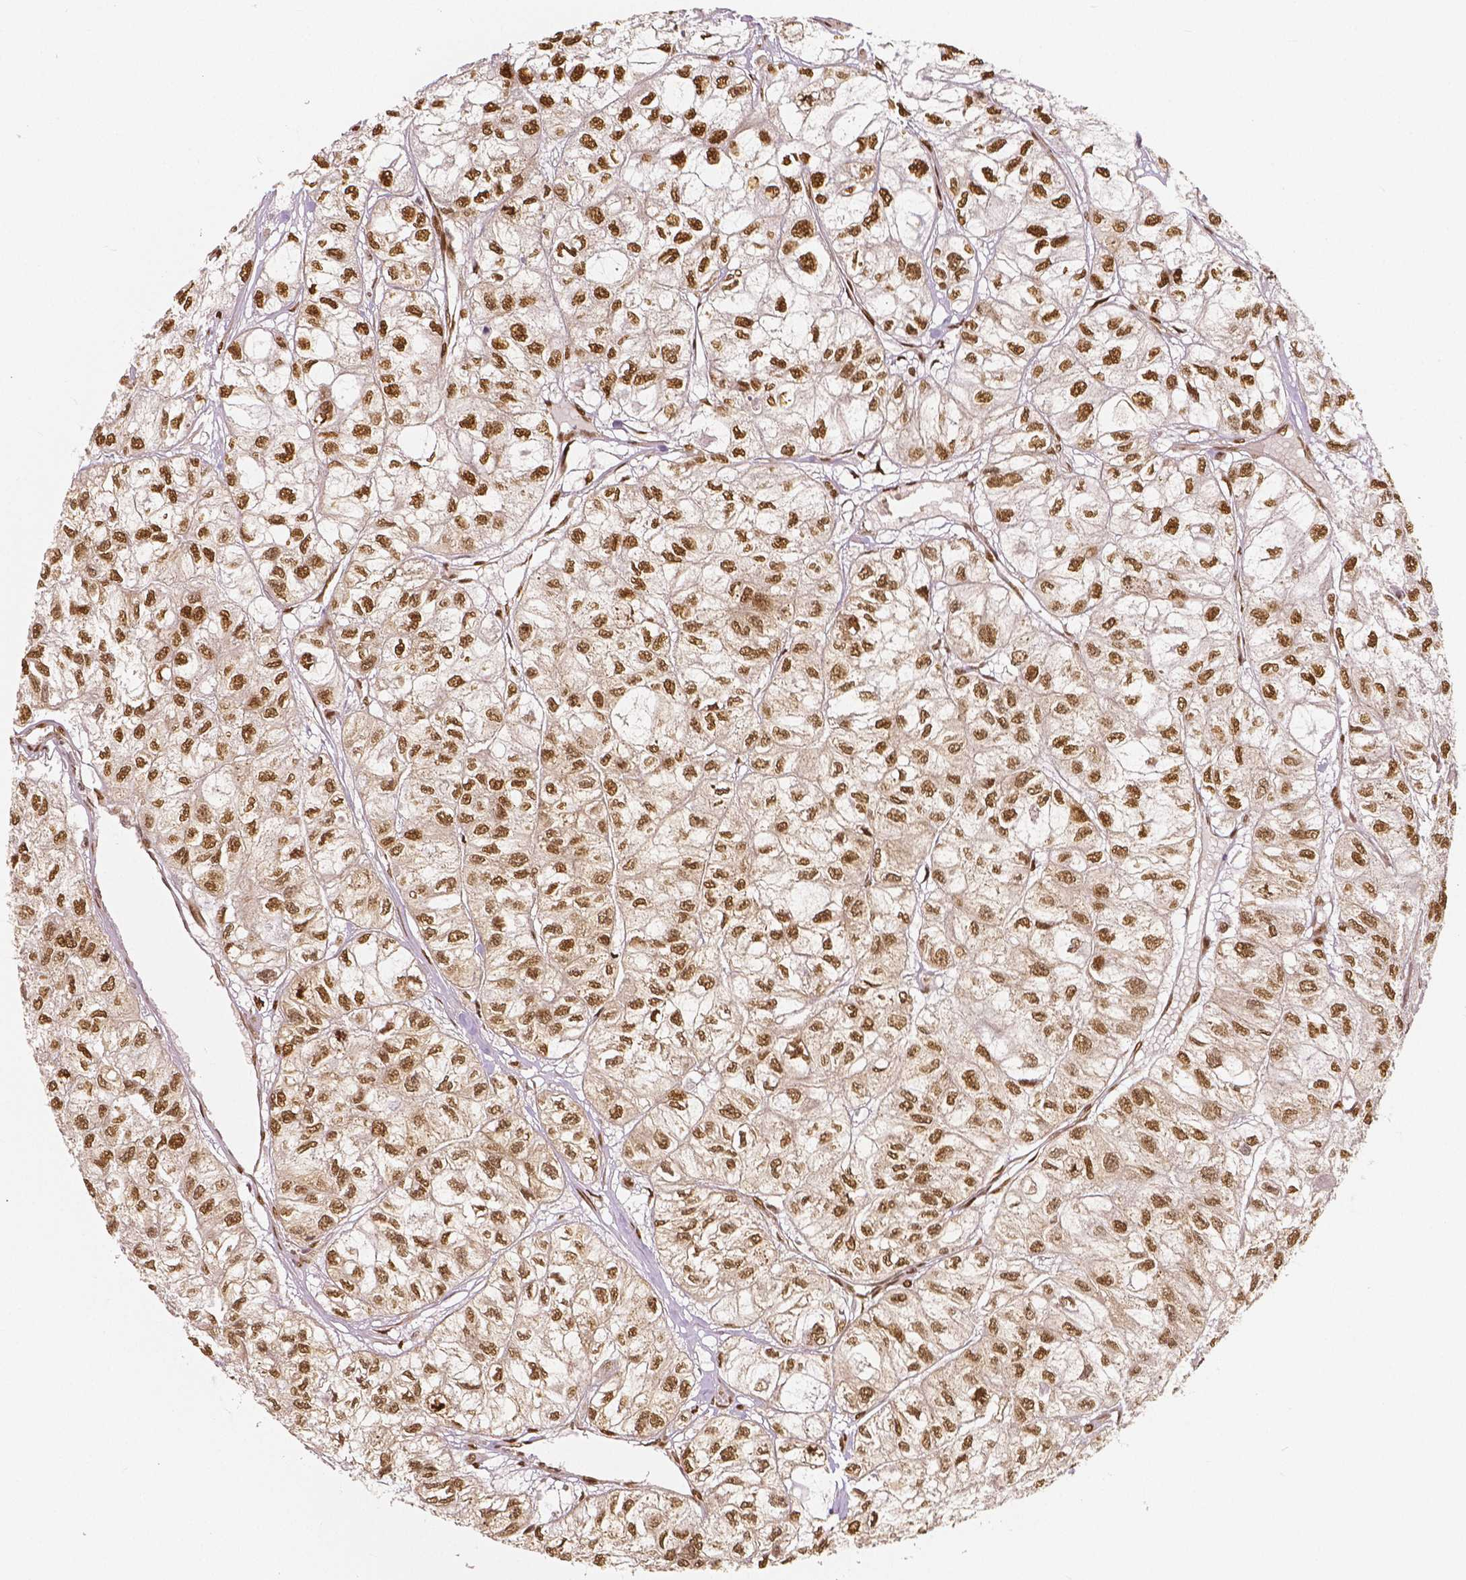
{"staining": {"intensity": "moderate", "quantity": ">75%", "location": "nuclear"}, "tissue": "renal cancer", "cell_type": "Tumor cells", "image_type": "cancer", "snomed": [{"axis": "morphology", "description": "Adenocarcinoma, NOS"}, {"axis": "topography", "description": "Kidney"}], "caption": "IHC micrograph of neoplastic tissue: human adenocarcinoma (renal) stained using IHC shows medium levels of moderate protein expression localized specifically in the nuclear of tumor cells, appearing as a nuclear brown color.", "gene": "NUCKS1", "patient": {"sex": "male", "age": 56}}